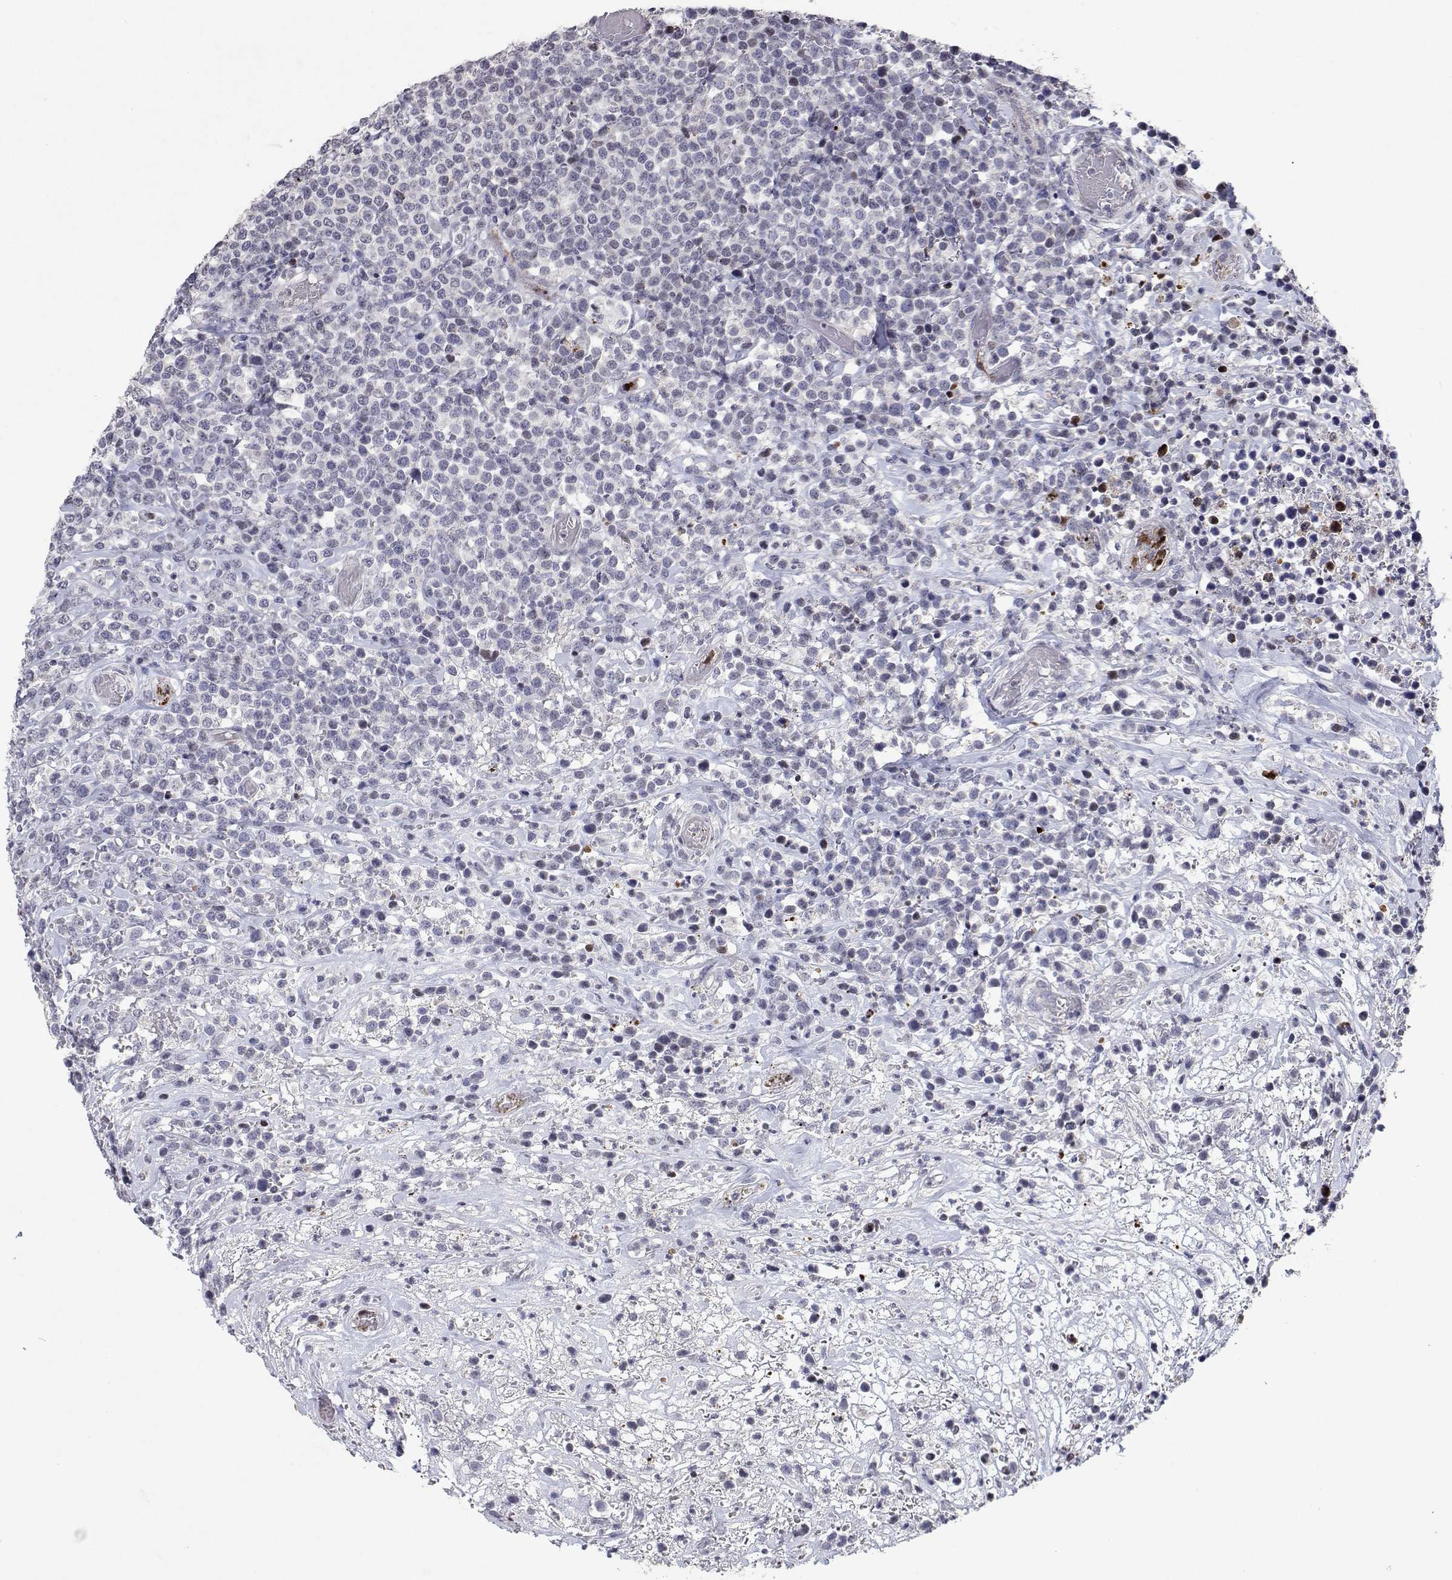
{"staining": {"intensity": "negative", "quantity": "none", "location": "none"}, "tissue": "lymphoma", "cell_type": "Tumor cells", "image_type": "cancer", "snomed": [{"axis": "morphology", "description": "Malignant lymphoma, non-Hodgkin's type, High grade"}, {"axis": "topography", "description": "Soft tissue"}], "caption": "Immunohistochemical staining of human lymphoma shows no significant staining in tumor cells. Nuclei are stained in blue.", "gene": "RBPJL", "patient": {"sex": "female", "age": 56}}